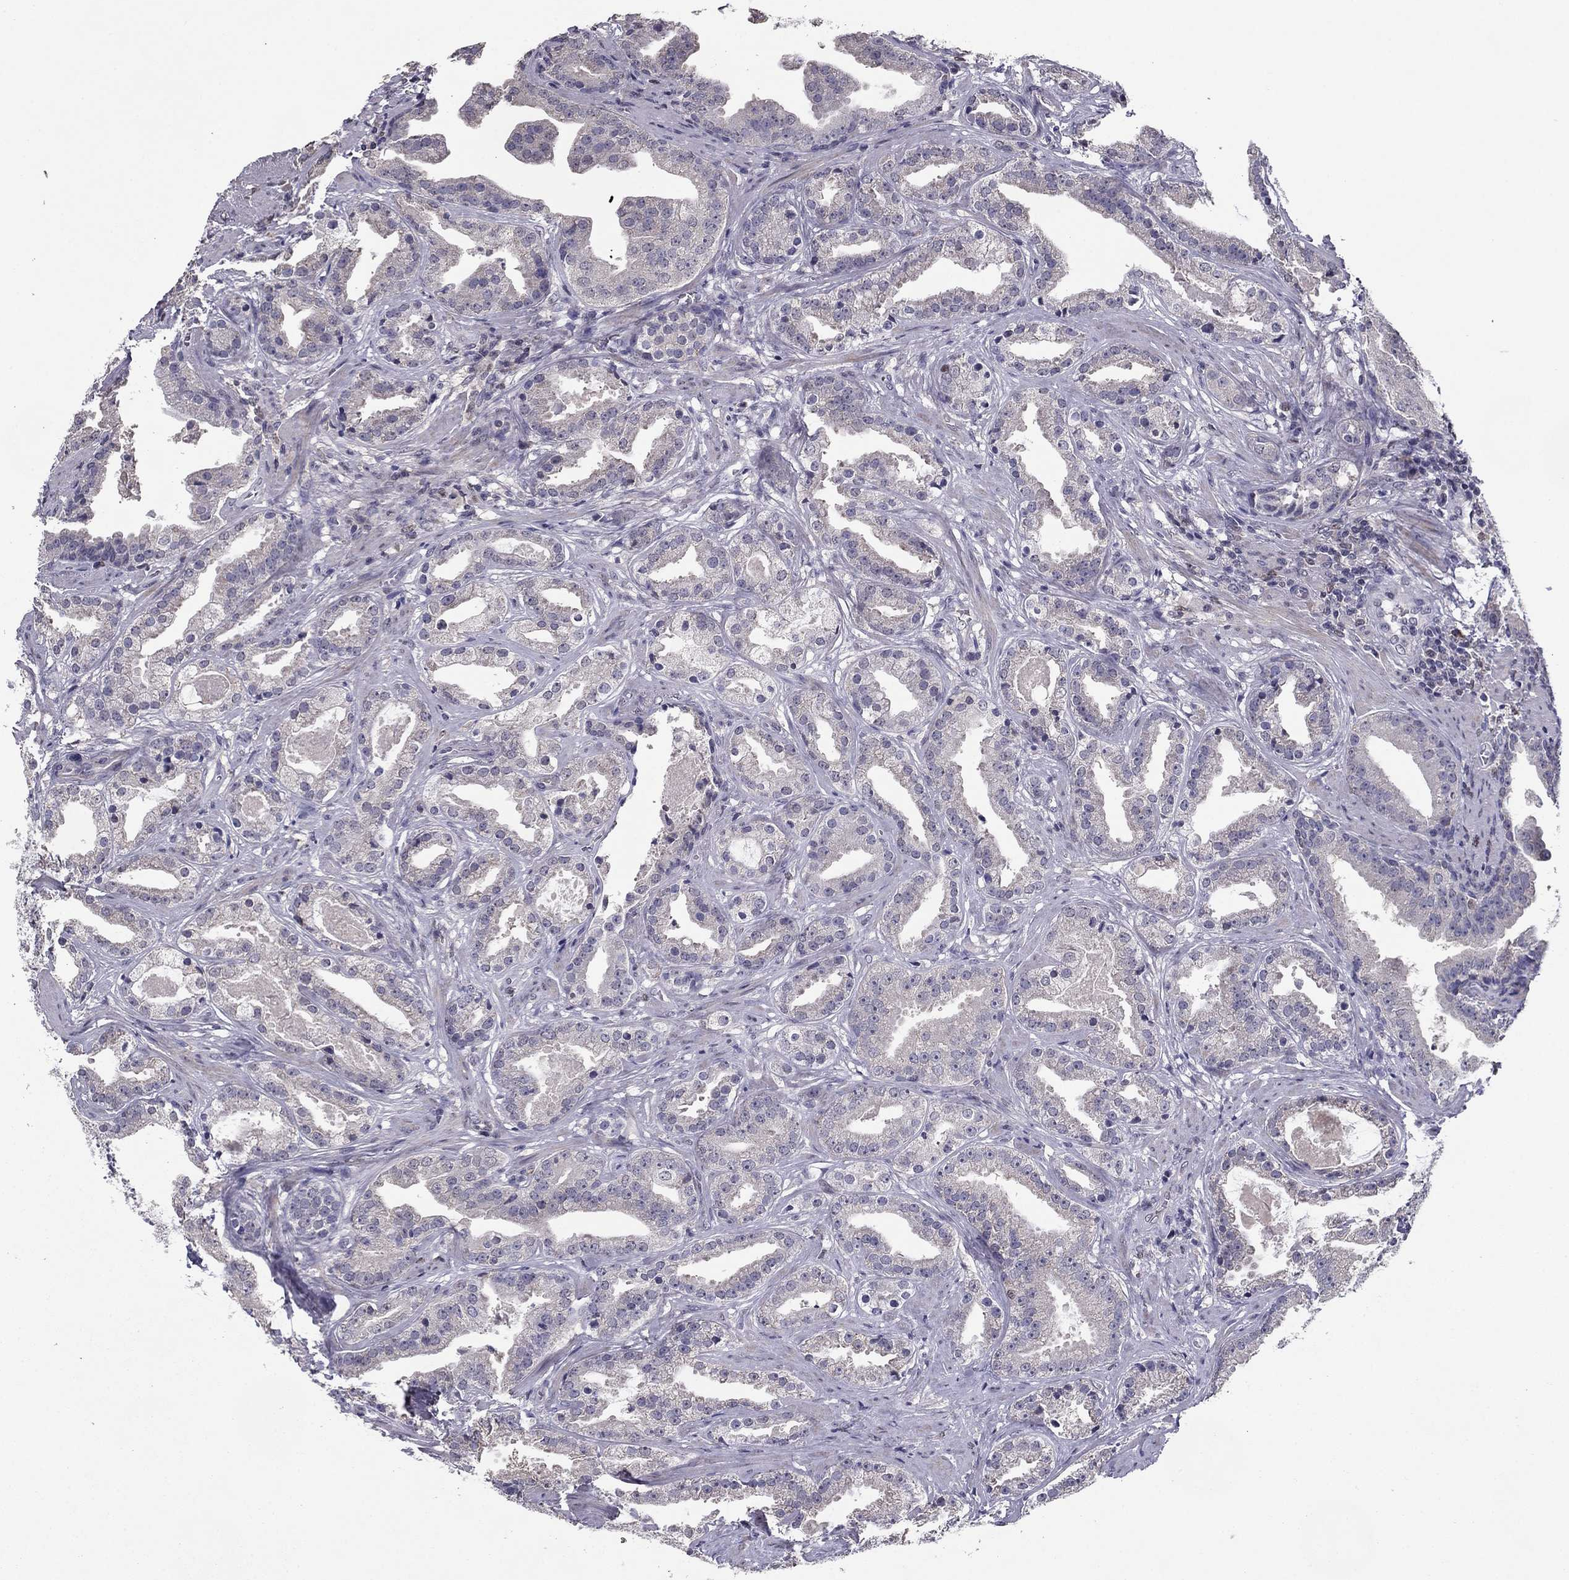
{"staining": {"intensity": "negative", "quantity": "none", "location": "none"}, "tissue": "prostate cancer", "cell_type": "Tumor cells", "image_type": "cancer", "snomed": [{"axis": "morphology", "description": "Adenocarcinoma, NOS"}, {"axis": "morphology", "description": "Adenocarcinoma, High grade"}, {"axis": "topography", "description": "Prostate"}], "caption": "Immunohistochemistry (IHC) histopathology image of neoplastic tissue: human prostate high-grade adenocarcinoma stained with DAB (3,3'-diaminobenzidine) exhibits no significant protein positivity in tumor cells.", "gene": "HCN1", "patient": {"sex": "male", "age": 64}}